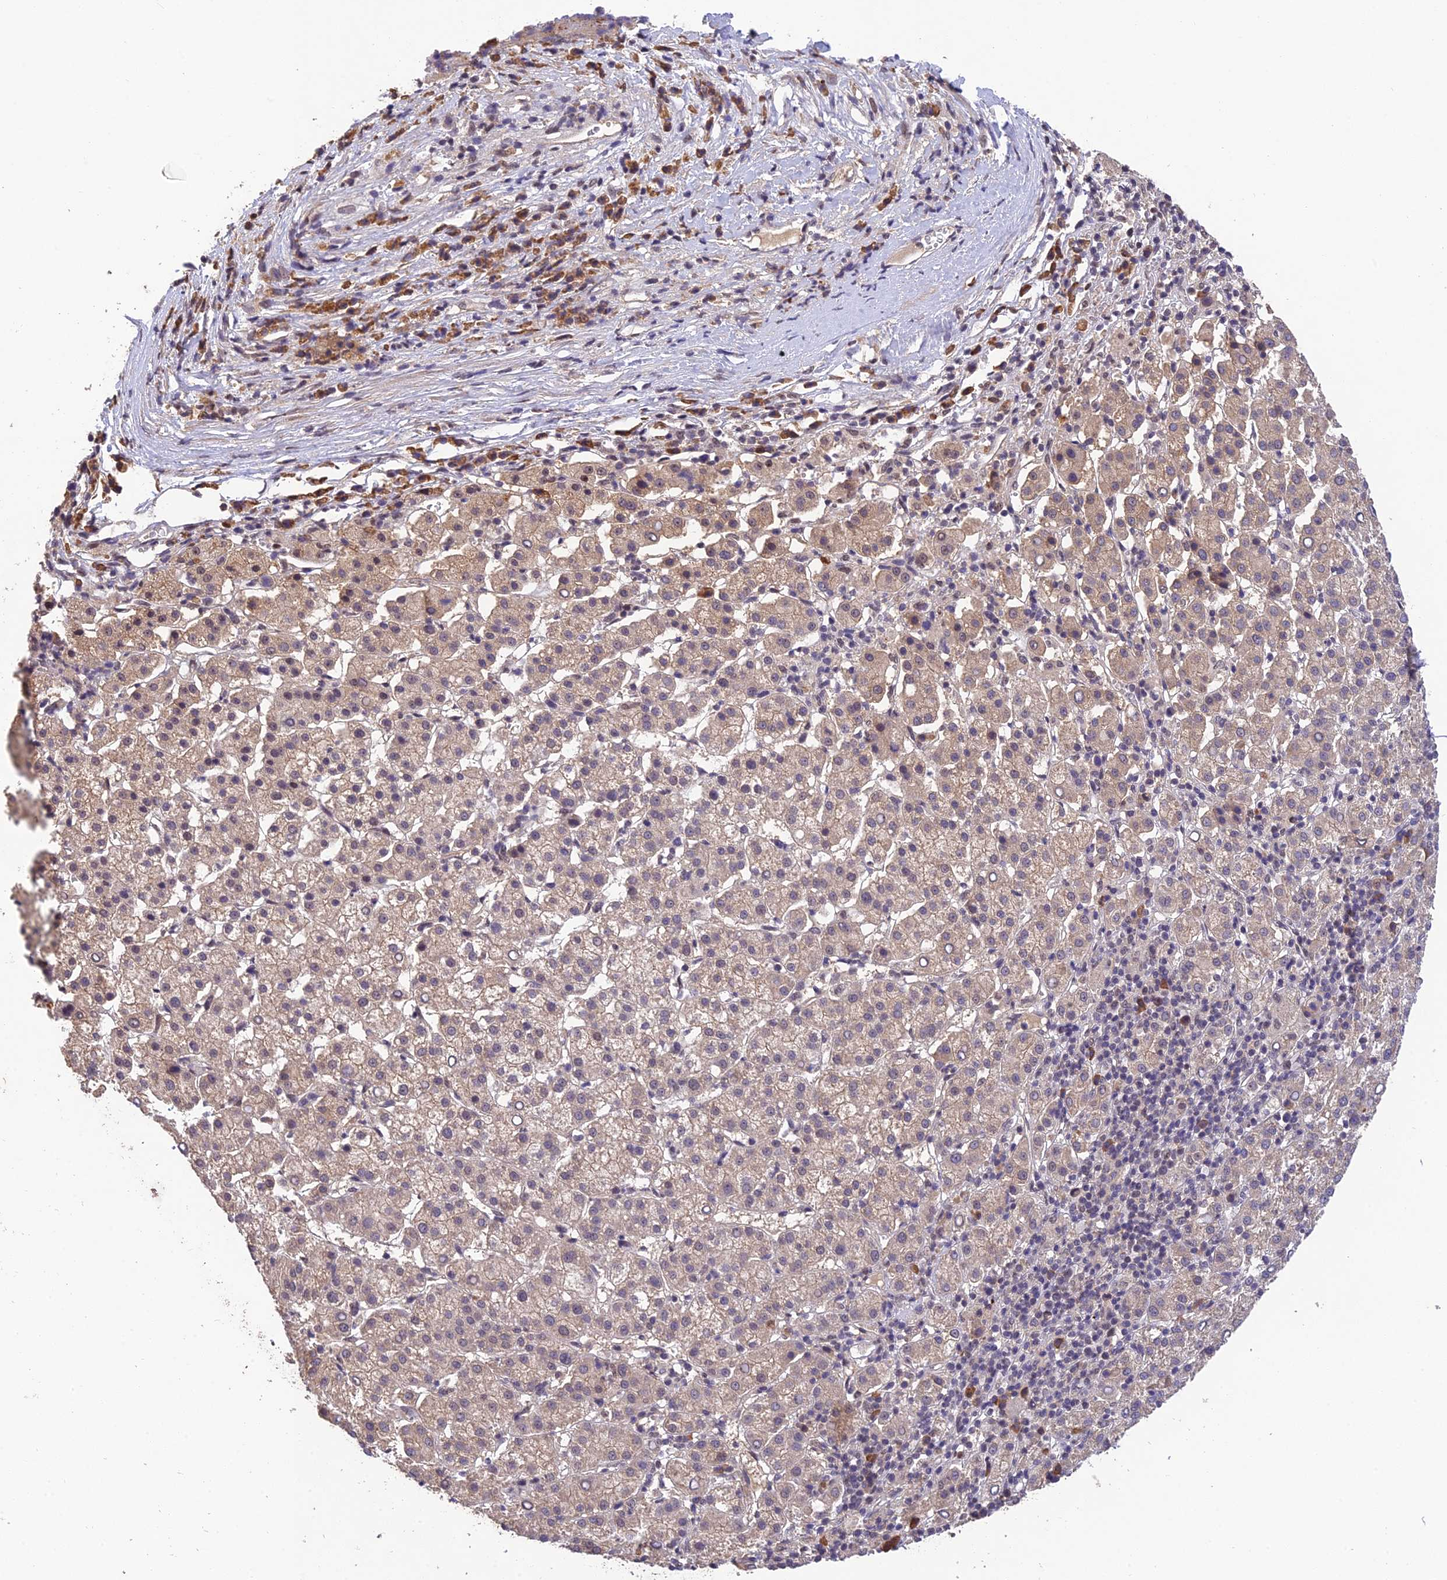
{"staining": {"intensity": "weak", "quantity": "25%-75%", "location": "cytoplasmic/membranous"}, "tissue": "liver cancer", "cell_type": "Tumor cells", "image_type": "cancer", "snomed": [{"axis": "morphology", "description": "Carcinoma, Hepatocellular, NOS"}, {"axis": "topography", "description": "Liver"}], "caption": "A low amount of weak cytoplasmic/membranous staining is present in about 25%-75% of tumor cells in liver hepatocellular carcinoma tissue.", "gene": "DENND5B", "patient": {"sex": "female", "age": 58}}